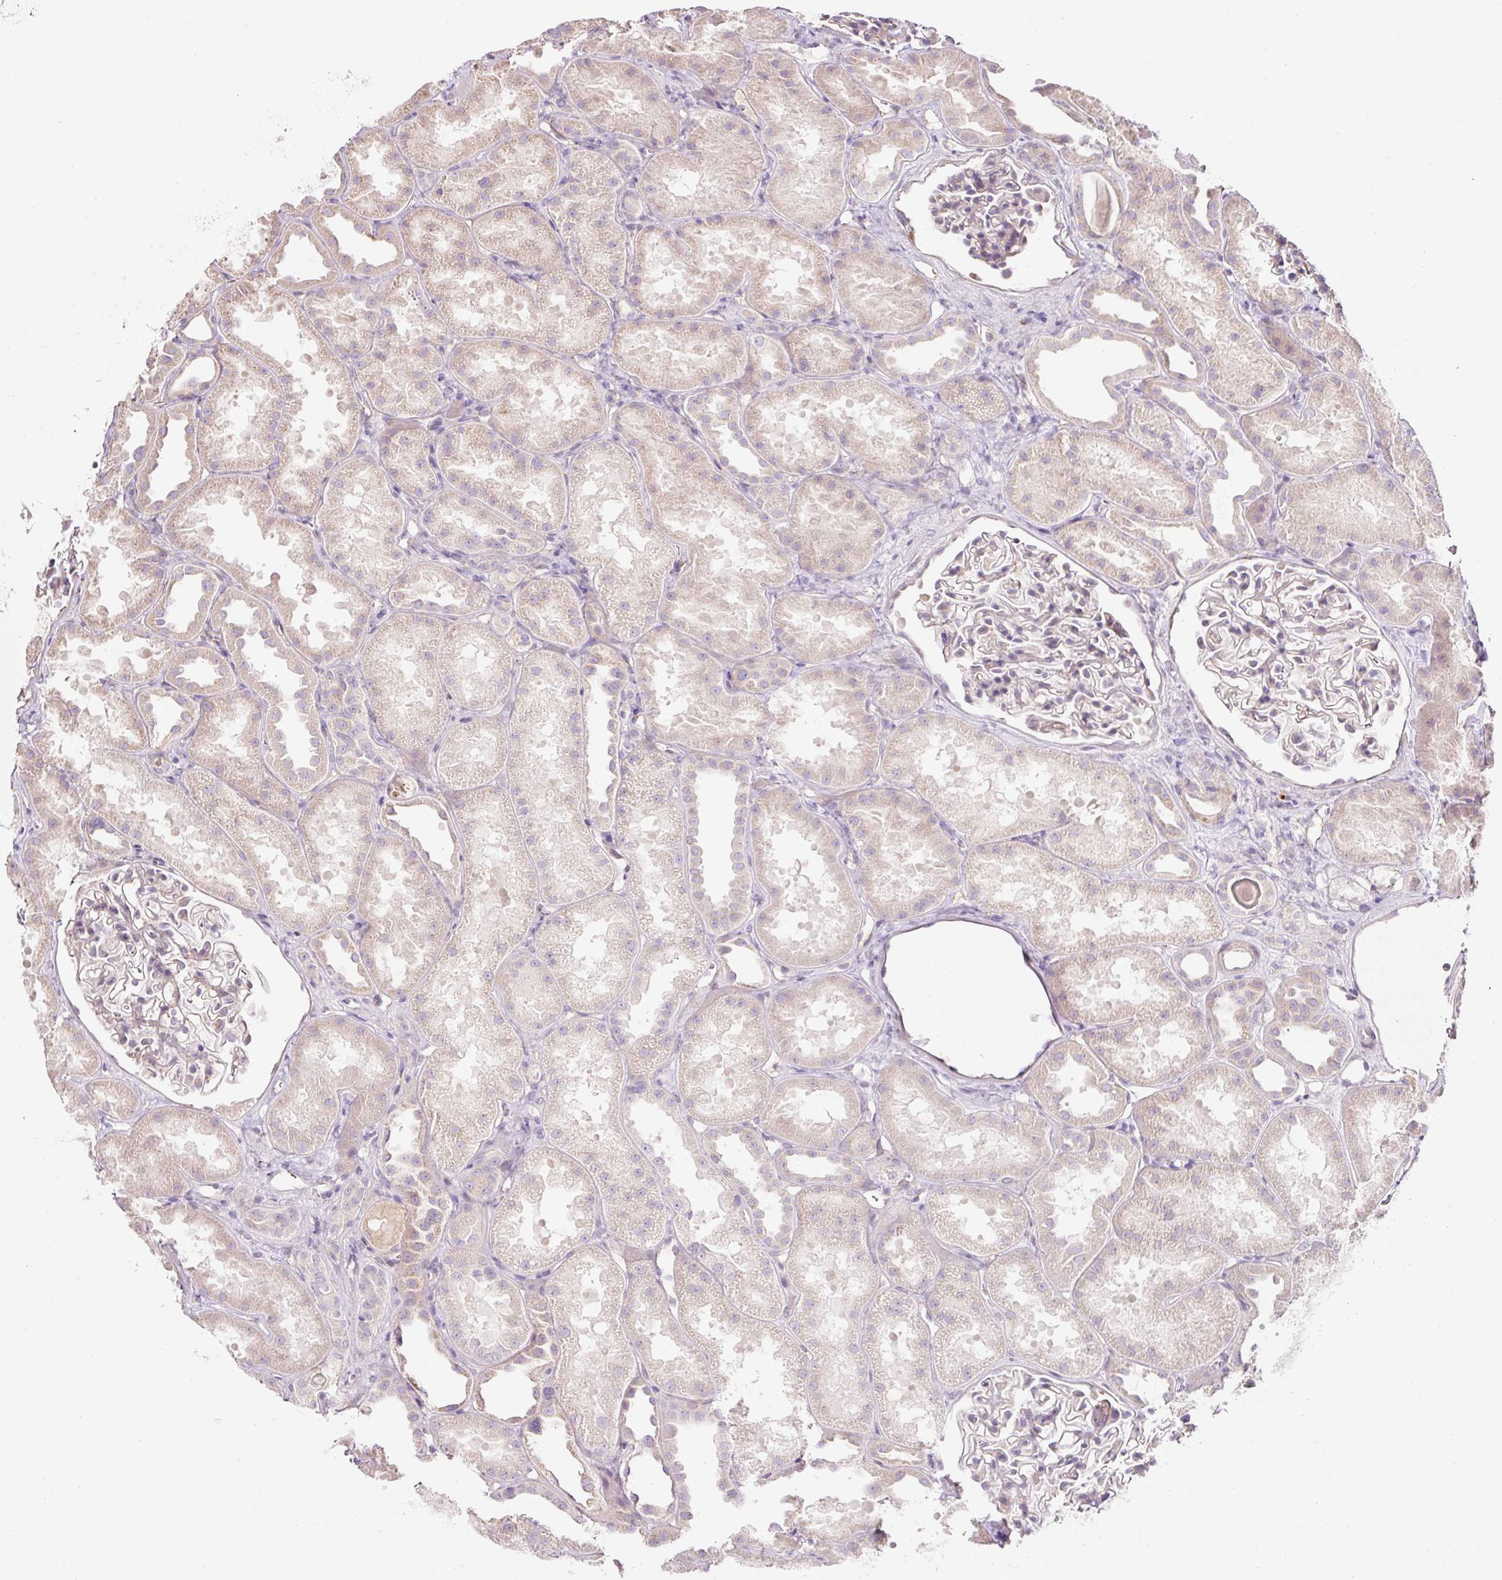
{"staining": {"intensity": "negative", "quantity": "none", "location": "none"}, "tissue": "kidney", "cell_type": "Cells in glomeruli", "image_type": "normal", "snomed": [{"axis": "morphology", "description": "Normal tissue, NOS"}, {"axis": "topography", "description": "Kidney"}], "caption": "An image of human kidney is negative for staining in cells in glomeruli. Brightfield microscopy of immunohistochemistry stained with DAB (3,3'-diaminobenzidine) (brown) and hematoxylin (blue), captured at high magnification.", "gene": "NBPF11", "patient": {"sex": "male", "age": 61}}